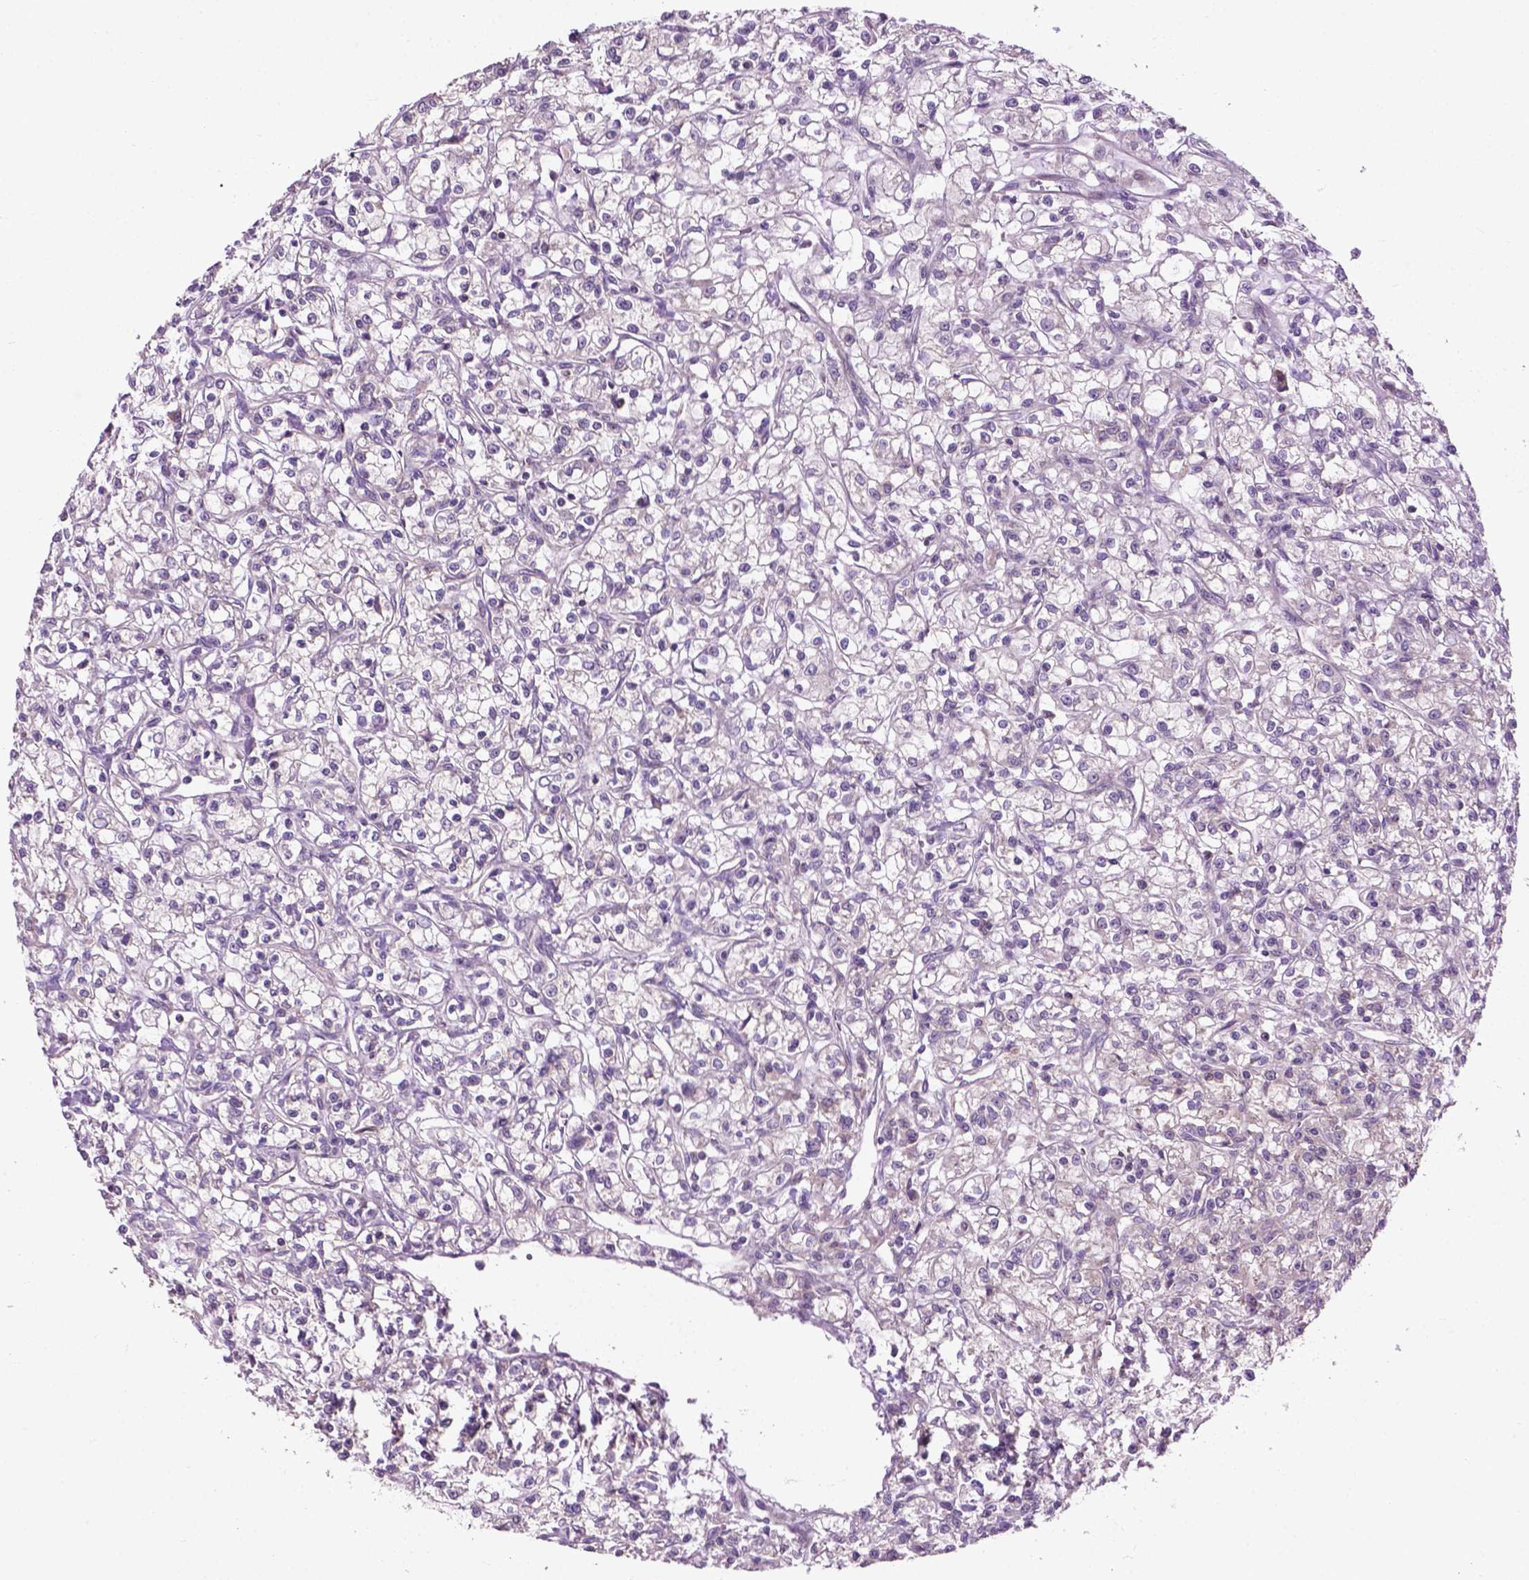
{"staining": {"intensity": "negative", "quantity": "none", "location": "none"}, "tissue": "renal cancer", "cell_type": "Tumor cells", "image_type": "cancer", "snomed": [{"axis": "morphology", "description": "Adenocarcinoma, NOS"}, {"axis": "topography", "description": "Kidney"}], "caption": "This image is of adenocarcinoma (renal) stained with immunohistochemistry to label a protein in brown with the nuclei are counter-stained blue. There is no expression in tumor cells.", "gene": "MZT1", "patient": {"sex": "female", "age": 59}}